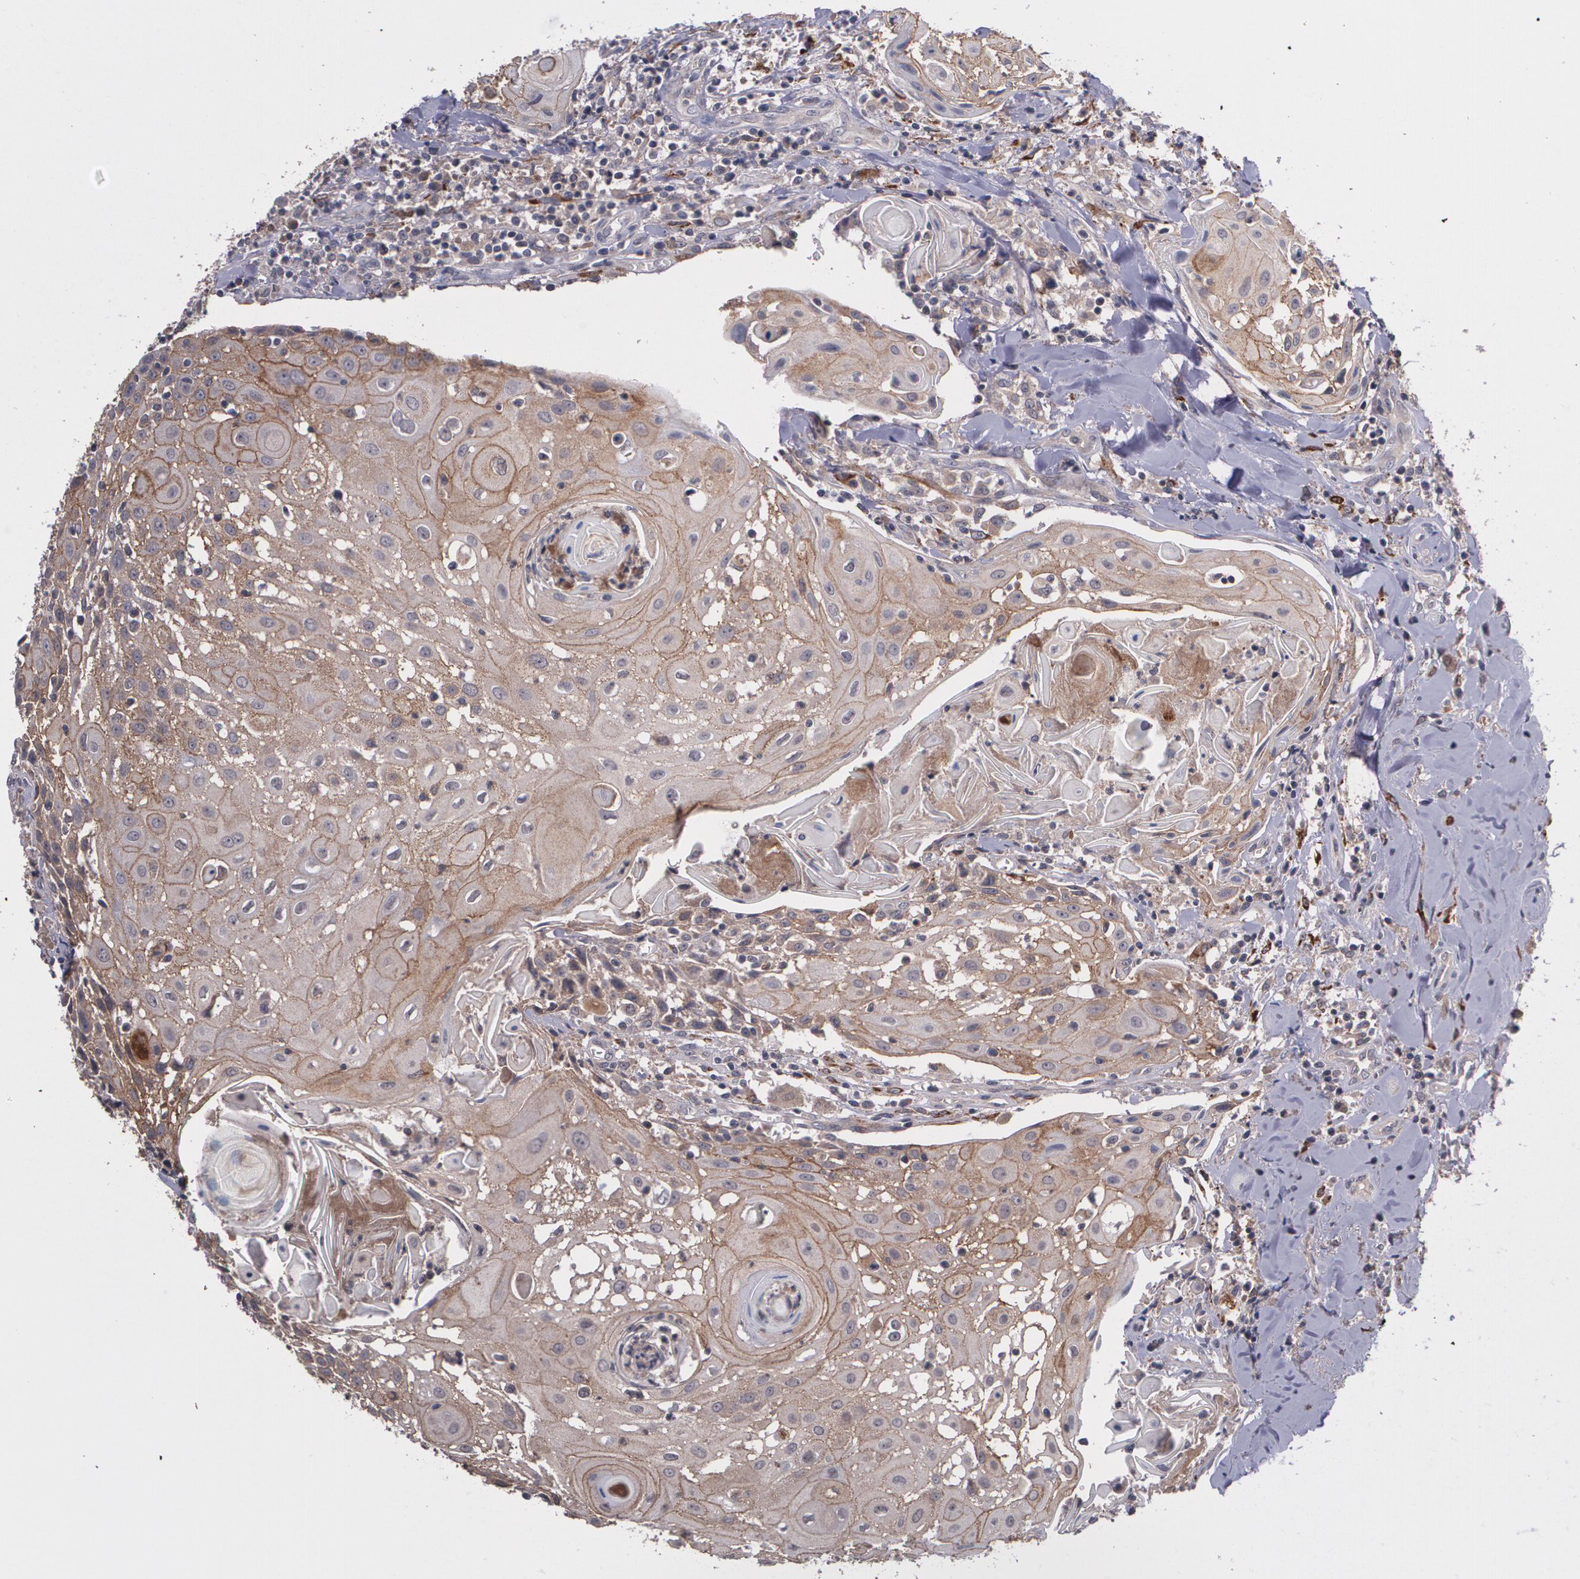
{"staining": {"intensity": "moderate", "quantity": "25%-75%", "location": "cytoplasmic/membranous"}, "tissue": "head and neck cancer", "cell_type": "Tumor cells", "image_type": "cancer", "snomed": [{"axis": "morphology", "description": "Squamous cell carcinoma, NOS"}, {"axis": "topography", "description": "Oral tissue"}, {"axis": "topography", "description": "Head-Neck"}], "caption": "Immunohistochemistry (IHC) histopathology image of neoplastic tissue: squamous cell carcinoma (head and neck) stained using immunohistochemistry shows medium levels of moderate protein expression localized specifically in the cytoplasmic/membranous of tumor cells, appearing as a cytoplasmic/membranous brown color.", "gene": "IFNGR2", "patient": {"sex": "female", "age": 82}}